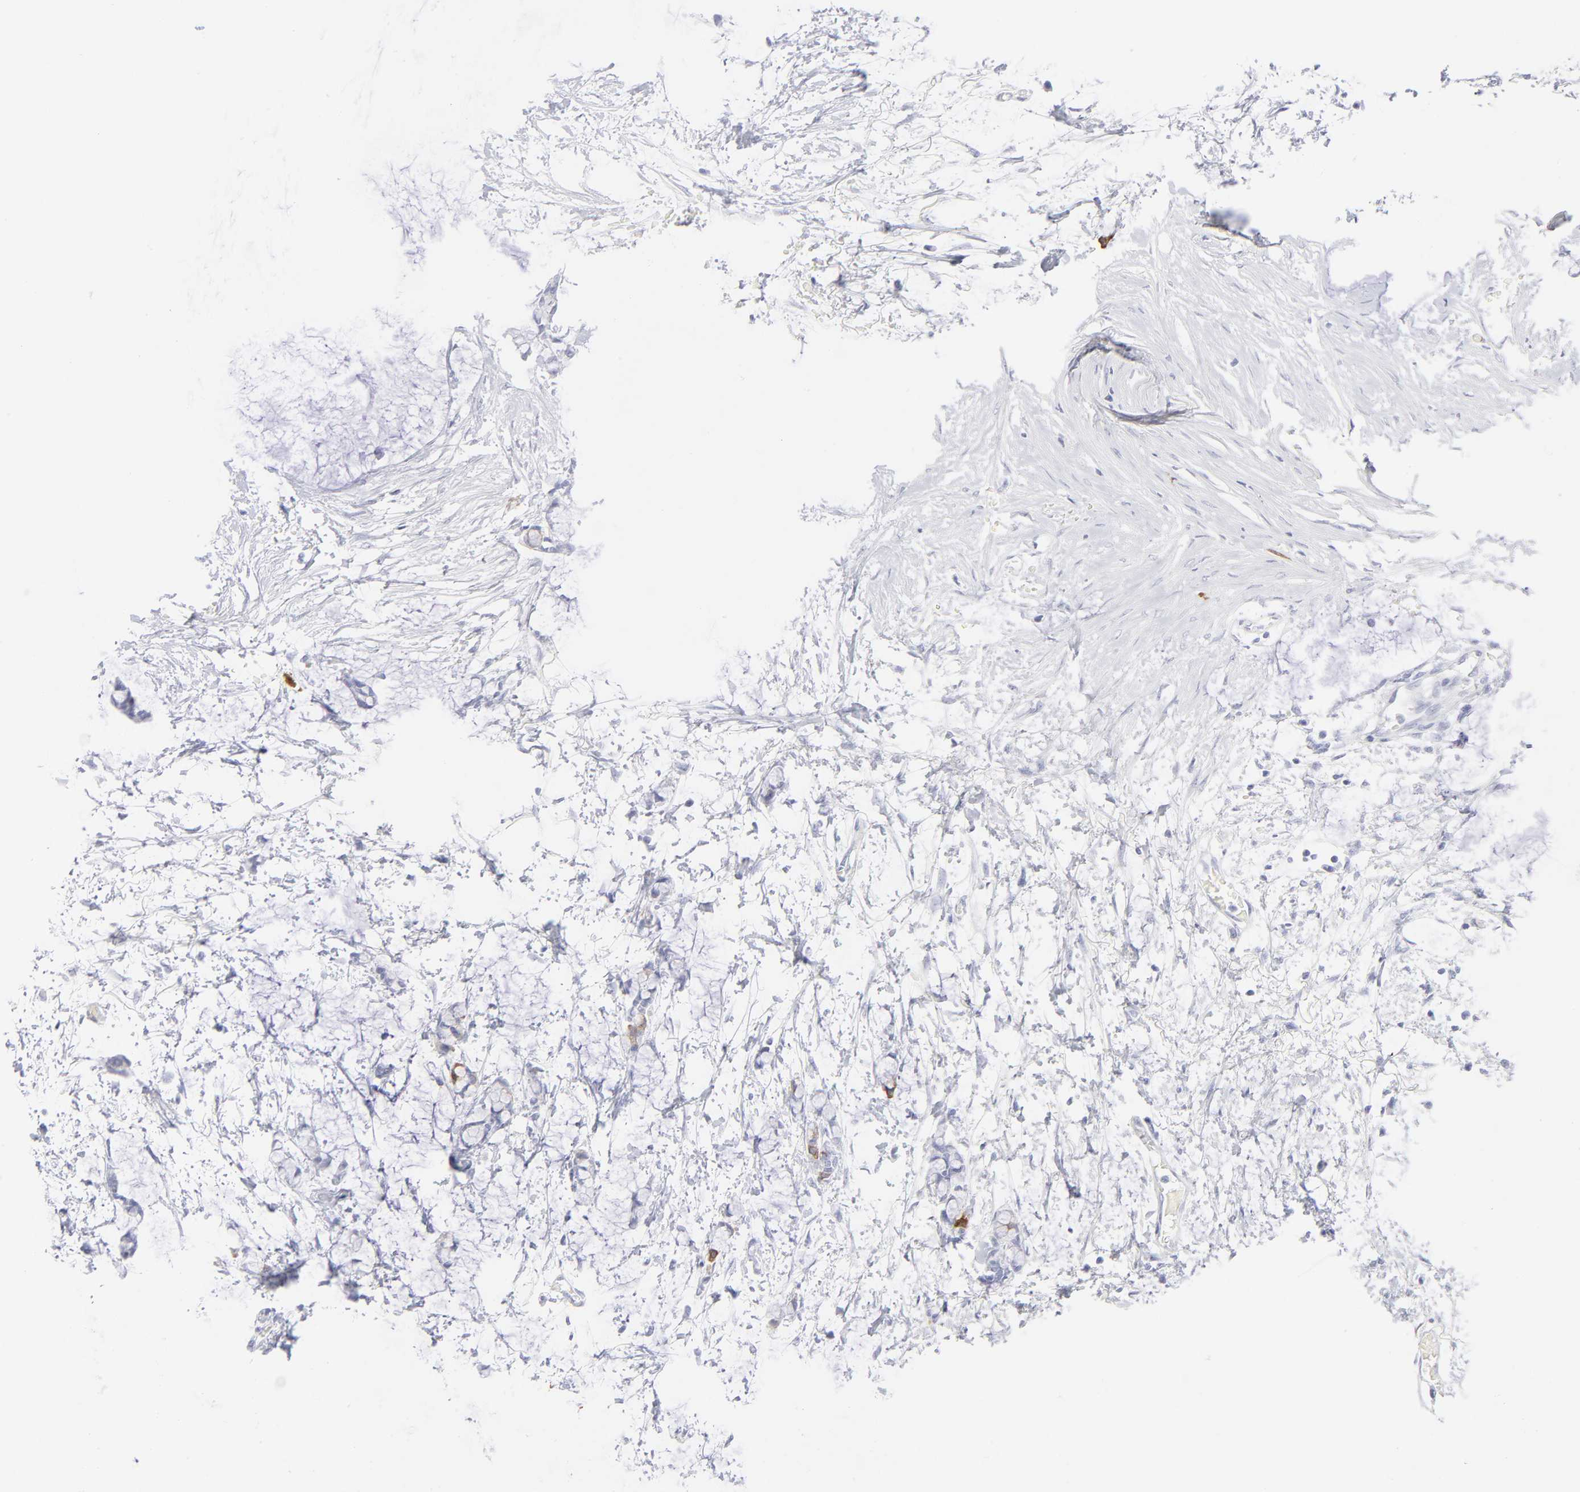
{"staining": {"intensity": "moderate", "quantity": "<25%", "location": "cytoplasmic/membranous"}, "tissue": "colorectal cancer", "cell_type": "Tumor cells", "image_type": "cancer", "snomed": [{"axis": "morphology", "description": "Normal tissue, NOS"}, {"axis": "morphology", "description": "Adenocarcinoma, NOS"}, {"axis": "topography", "description": "Colon"}, {"axis": "topography", "description": "Peripheral nerve tissue"}], "caption": "Protein positivity by immunohistochemistry displays moderate cytoplasmic/membranous staining in approximately <25% of tumor cells in colorectal adenocarcinoma.", "gene": "CCNB1", "patient": {"sex": "male", "age": 14}}